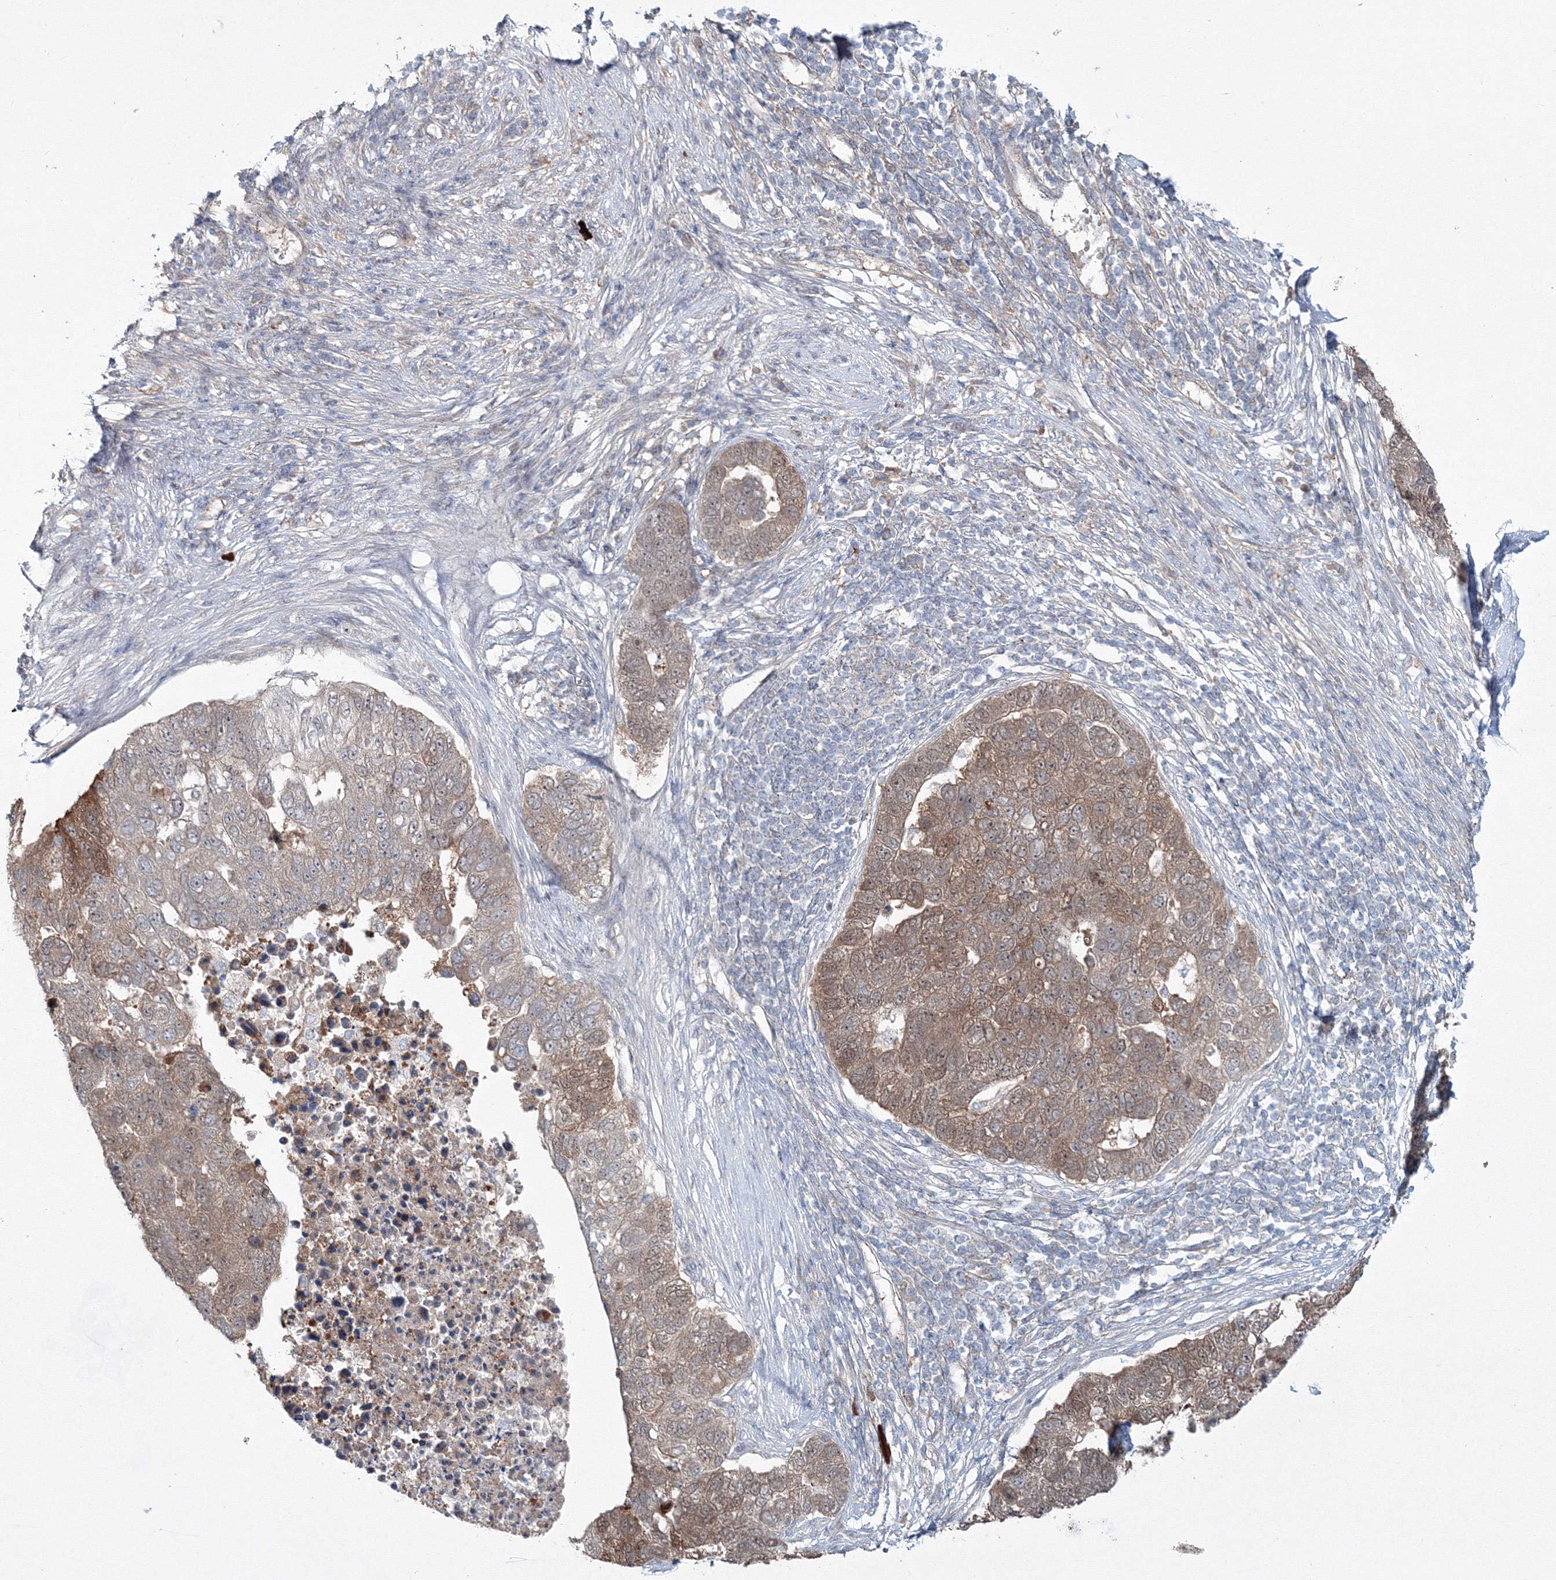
{"staining": {"intensity": "moderate", "quantity": ">75%", "location": "cytoplasmic/membranous"}, "tissue": "pancreatic cancer", "cell_type": "Tumor cells", "image_type": "cancer", "snomed": [{"axis": "morphology", "description": "Adenocarcinoma, NOS"}, {"axis": "topography", "description": "Pancreas"}], "caption": "Pancreatic adenocarcinoma stained with IHC reveals moderate cytoplasmic/membranous staining in approximately >75% of tumor cells.", "gene": "MKRN2", "patient": {"sex": "female", "age": 61}}